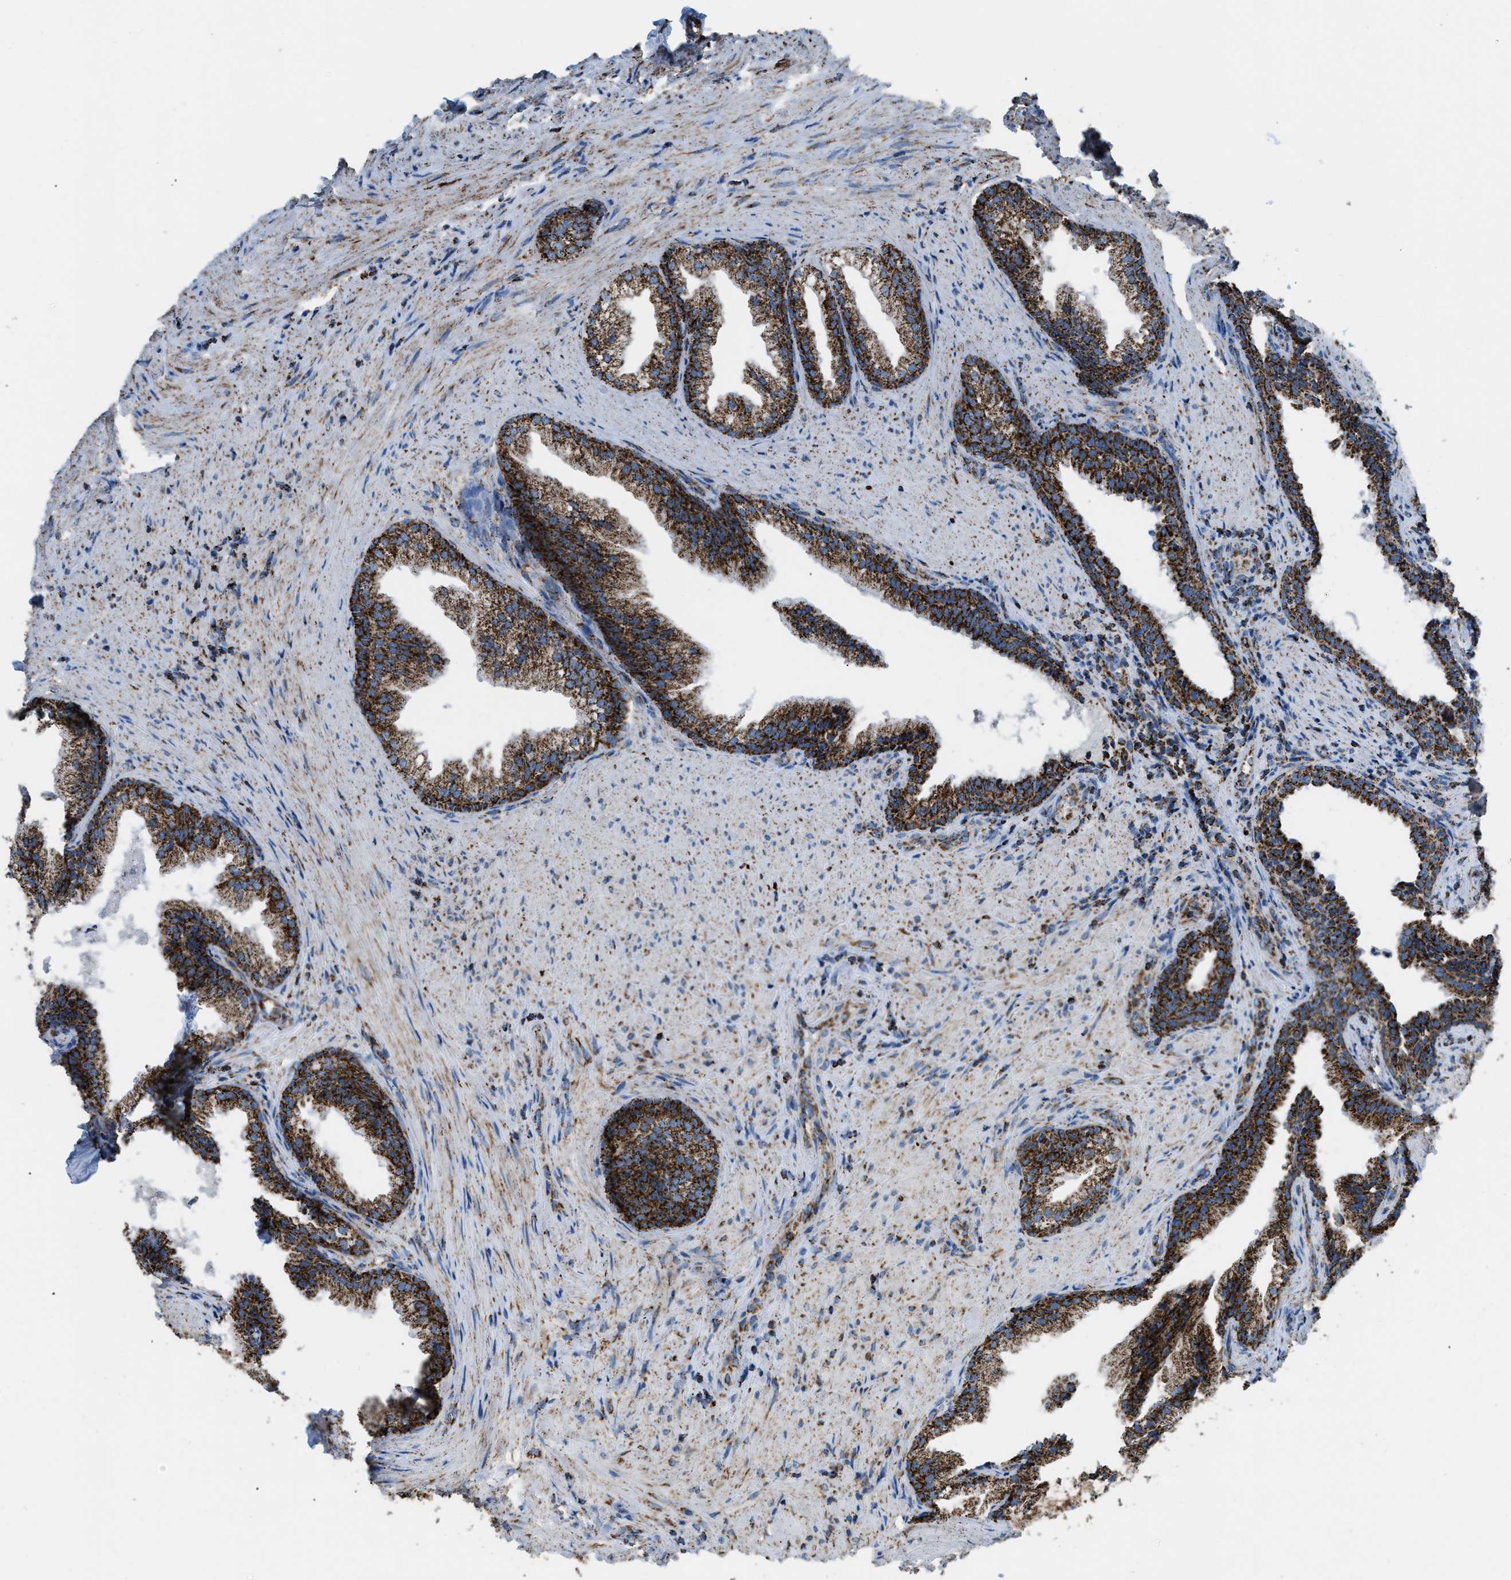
{"staining": {"intensity": "strong", "quantity": ">75%", "location": "cytoplasmic/membranous"}, "tissue": "prostate", "cell_type": "Glandular cells", "image_type": "normal", "snomed": [{"axis": "morphology", "description": "Normal tissue, NOS"}, {"axis": "topography", "description": "Prostate"}], "caption": "Immunohistochemistry image of unremarkable prostate: human prostate stained using immunohistochemistry (IHC) shows high levels of strong protein expression localized specifically in the cytoplasmic/membranous of glandular cells, appearing as a cytoplasmic/membranous brown color.", "gene": "ETFB", "patient": {"sex": "male", "age": 76}}